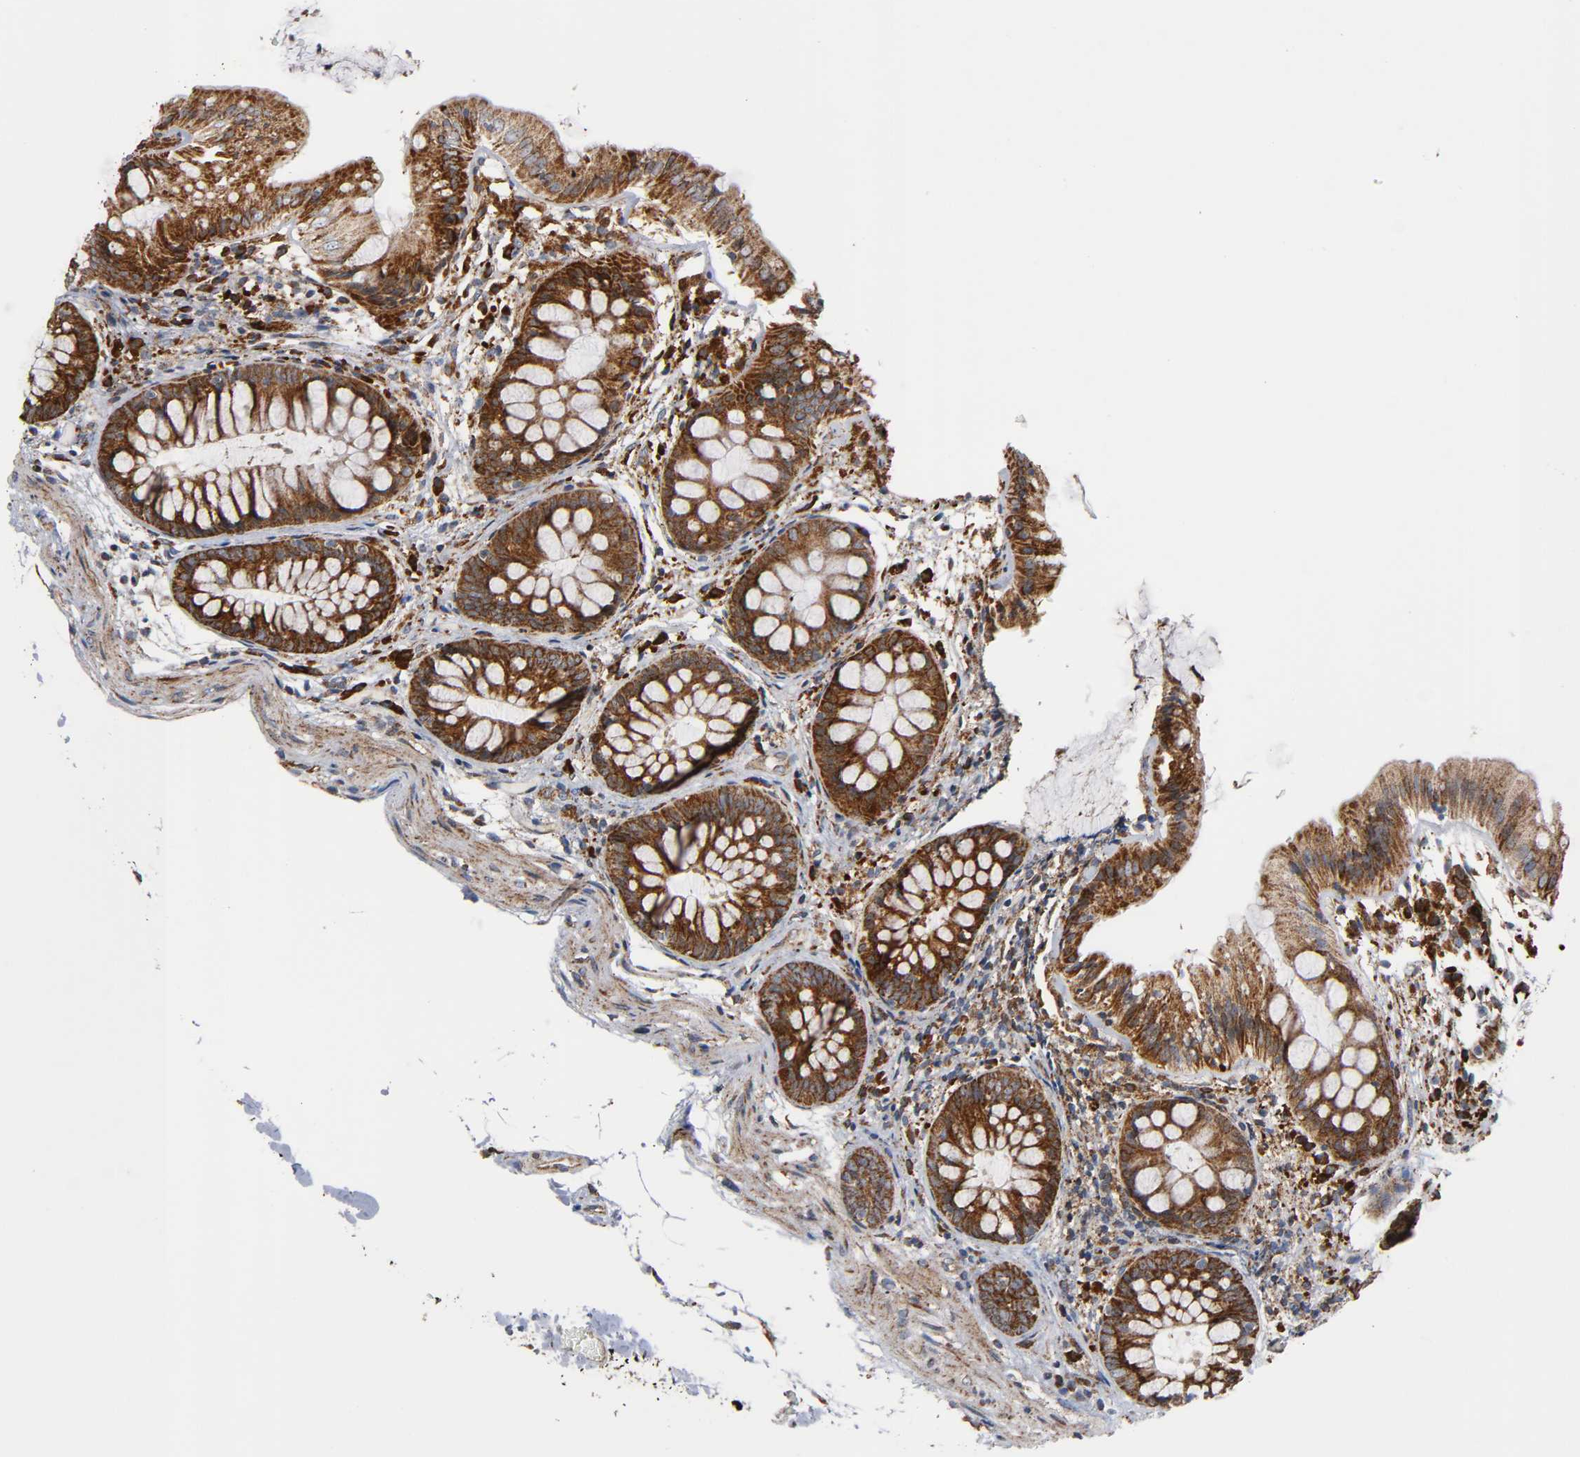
{"staining": {"intensity": "moderate", "quantity": ">75%", "location": "cytoplasmic/membranous"}, "tissue": "colon", "cell_type": "Endothelial cells", "image_type": "normal", "snomed": [{"axis": "morphology", "description": "Normal tissue, NOS"}, {"axis": "topography", "description": "Smooth muscle"}, {"axis": "topography", "description": "Colon"}], "caption": "This photomicrograph reveals normal colon stained with immunohistochemistry (IHC) to label a protein in brown. The cytoplasmic/membranous of endothelial cells show moderate positivity for the protein. Nuclei are counter-stained blue.", "gene": "MAP3K1", "patient": {"sex": "male", "age": 67}}